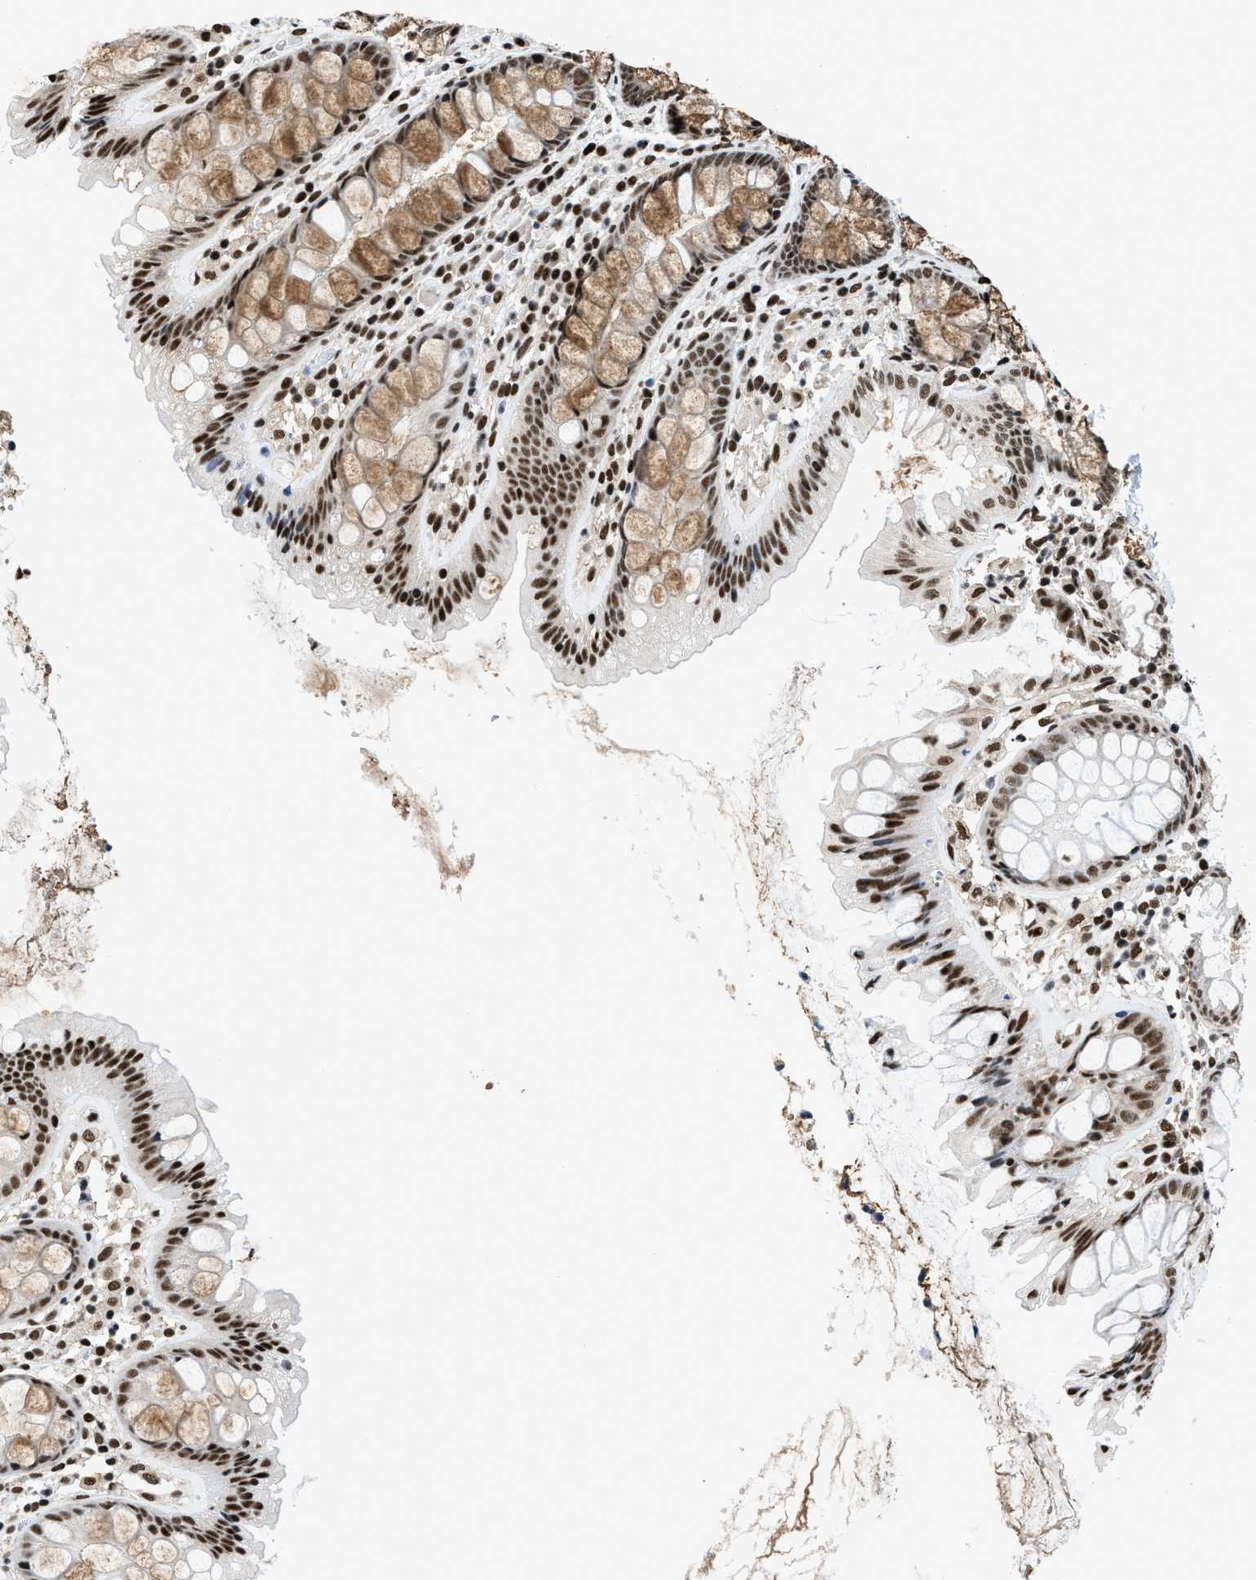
{"staining": {"intensity": "strong", "quantity": ">75%", "location": "nuclear"}, "tissue": "colon", "cell_type": "Endothelial cells", "image_type": "normal", "snomed": [{"axis": "morphology", "description": "Normal tissue, NOS"}, {"axis": "topography", "description": "Colon"}], "caption": "Brown immunohistochemical staining in normal colon reveals strong nuclear expression in approximately >75% of endothelial cells.", "gene": "HNRNPF", "patient": {"sex": "female", "age": 56}}